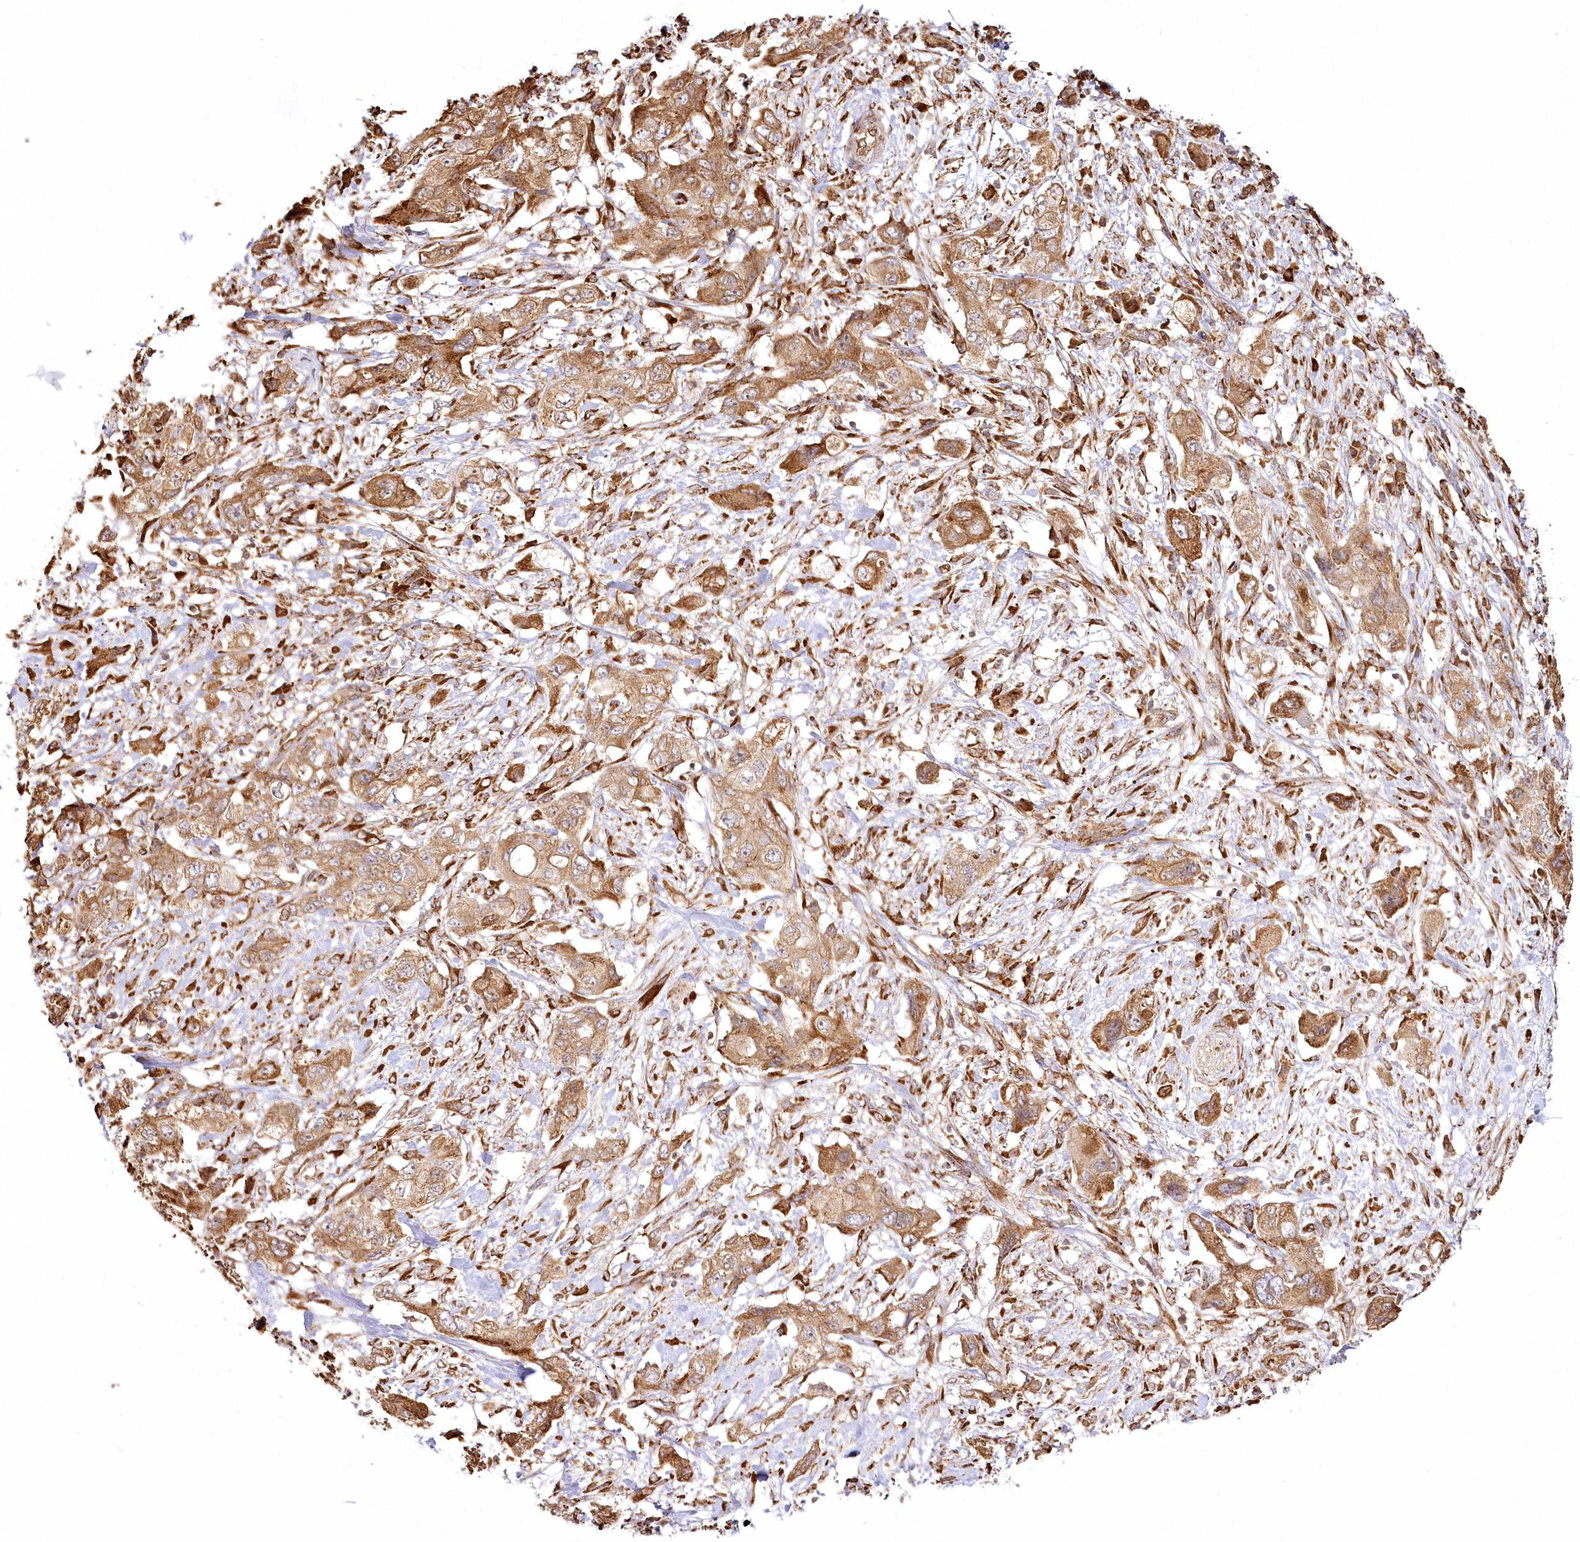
{"staining": {"intensity": "moderate", "quantity": ">75%", "location": "cytoplasmic/membranous"}, "tissue": "pancreatic cancer", "cell_type": "Tumor cells", "image_type": "cancer", "snomed": [{"axis": "morphology", "description": "Adenocarcinoma, NOS"}, {"axis": "topography", "description": "Pancreas"}], "caption": "Pancreatic cancer (adenocarcinoma) tissue displays moderate cytoplasmic/membranous staining in approximately >75% of tumor cells, visualized by immunohistochemistry.", "gene": "FAM13A", "patient": {"sex": "female", "age": 73}}